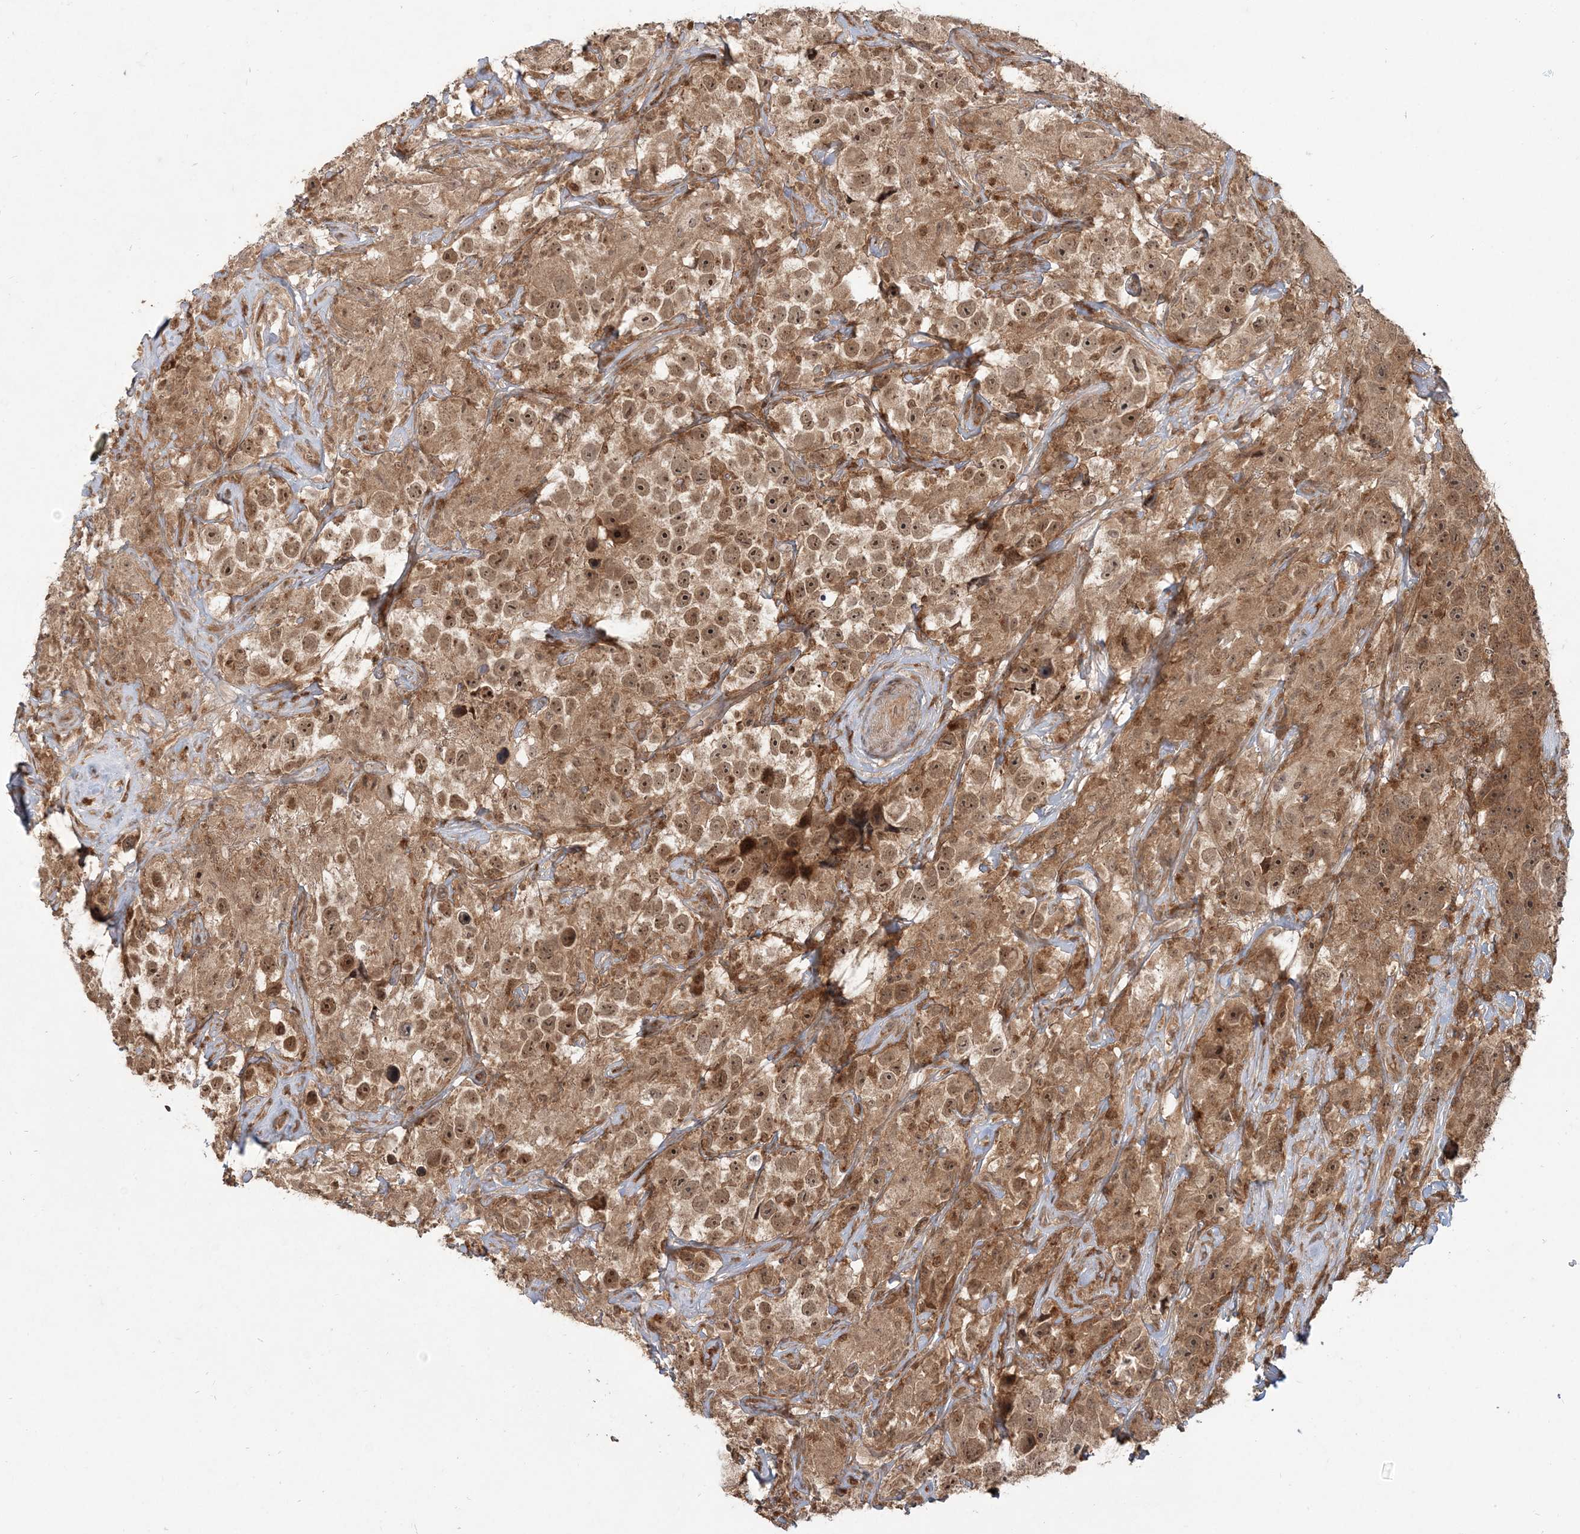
{"staining": {"intensity": "moderate", "quantity": ">75%", "location": "cytoplasmic/membranous,nuclear"}, "tissue": "testis cancer", "cell_type": "Tumor cells", "image_type": "cancer", "snomed": [{"axis": "morphology", "description": "Seminoma, NOS"}, {"axis": "topography", "description": "Testis"}], "caption": "IHC of seminoma (testis) demonstrates medium levels of moderate cytoplasmic/membranous and nuclear staining in about >75% of tumor cells.", "gene": "CAB39", "patient": {"sex": "male", "age": 49}}